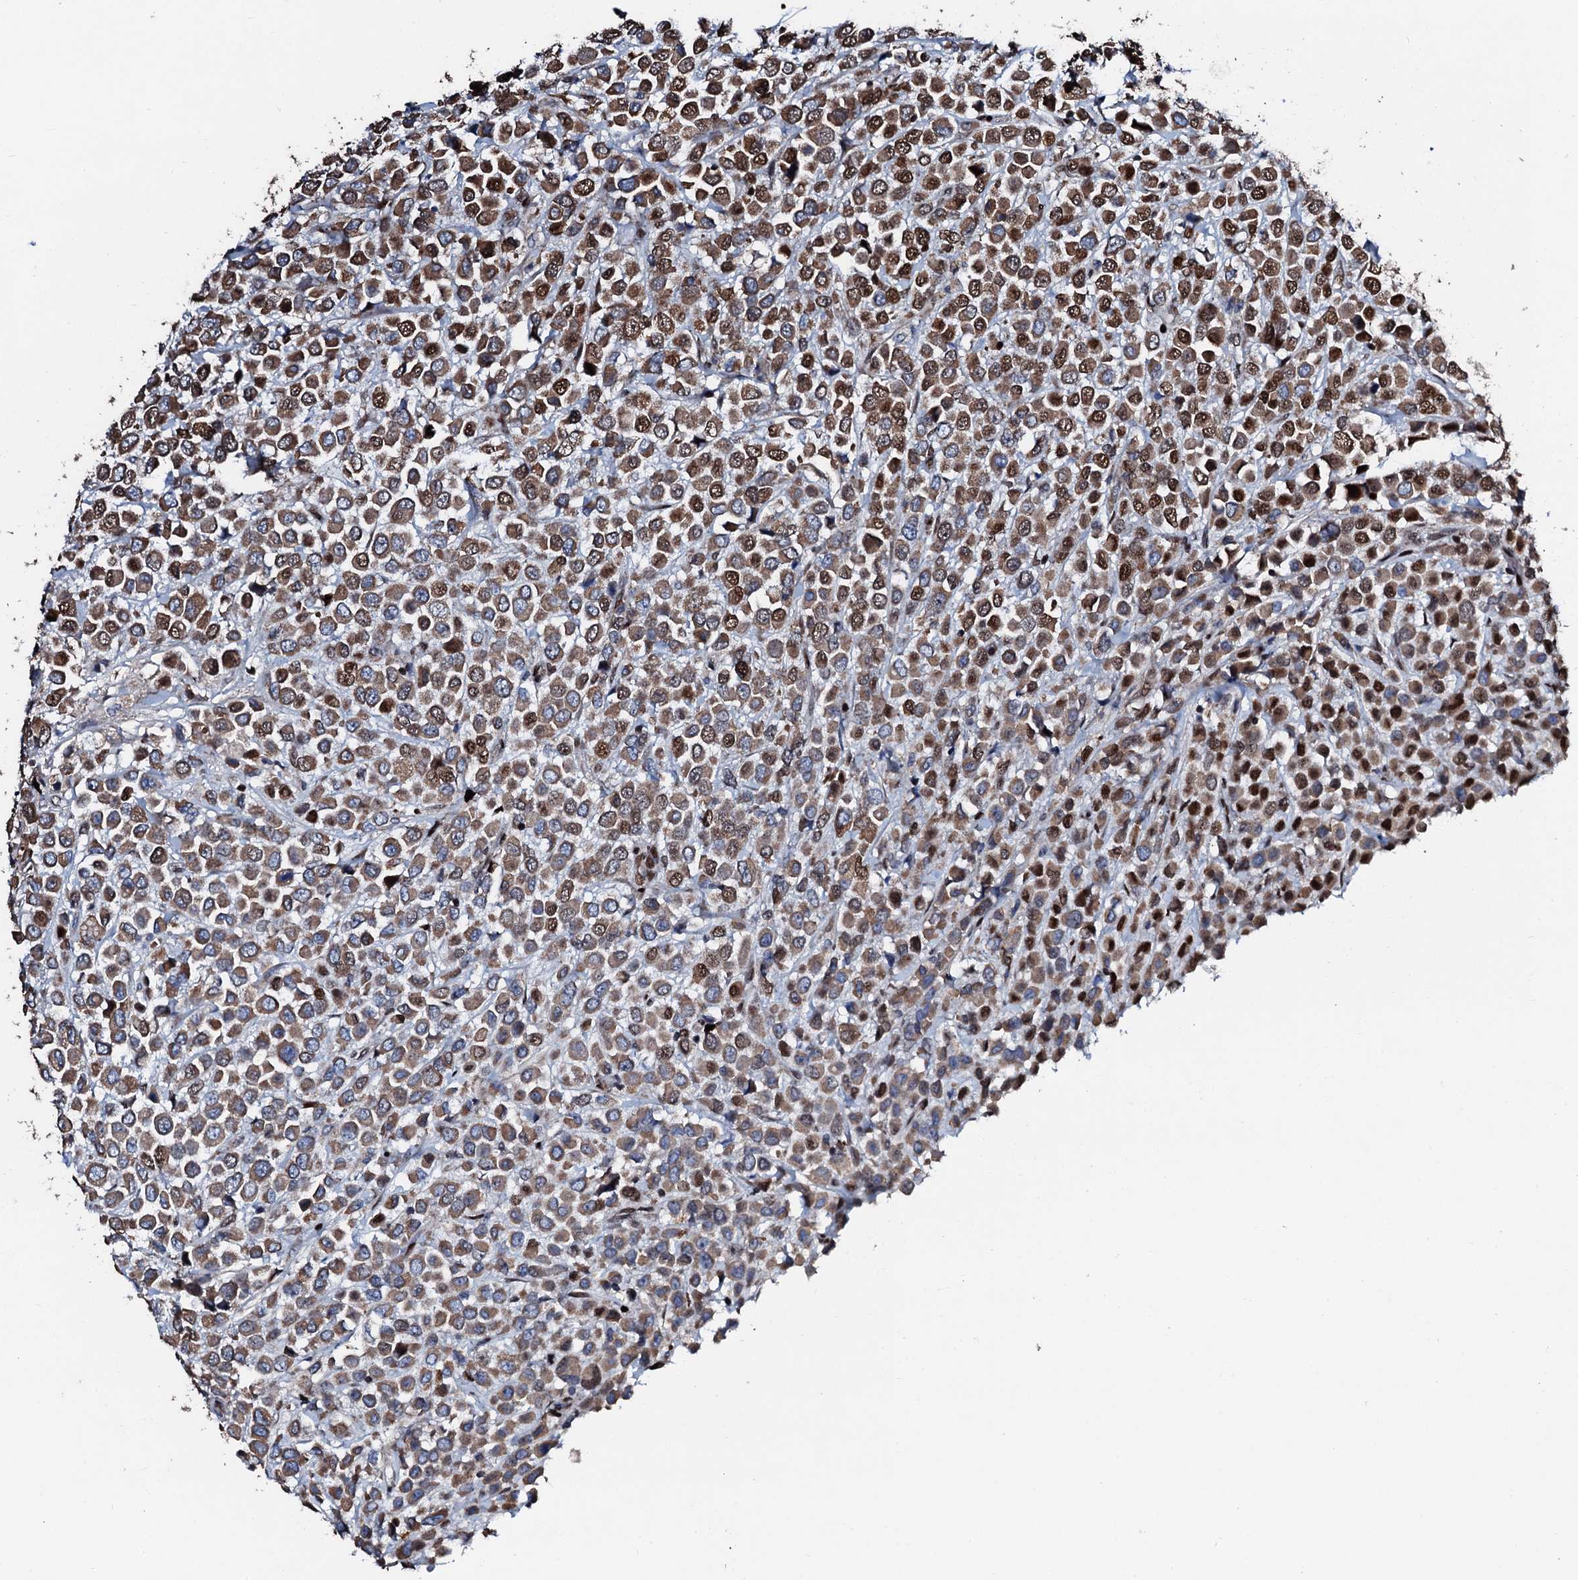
{"staining": {"intensity": "moderate", "quantity": ">75%", "location": "cytoplasmic/membranous,nuclear"}, "tissue": "breast cancer", "cell_type": "Tumor cells", "image_type": "cancer", "snomed": [{"axis": "morphology", "description": "Duct carcinoma"}, {"axis": "topography", "description": "Breast"}], "caption": "Immunohistochemistry image of human breast infiltrating ductal carcinoma stained for a protein (brown), which demonstrates medium levels of moderate cytoplasmic/membranous and nuclear staining in approximately >75% of tumor cells.", "gene": "KIF18A", "patient": {"sex": "female", "age": 61}}